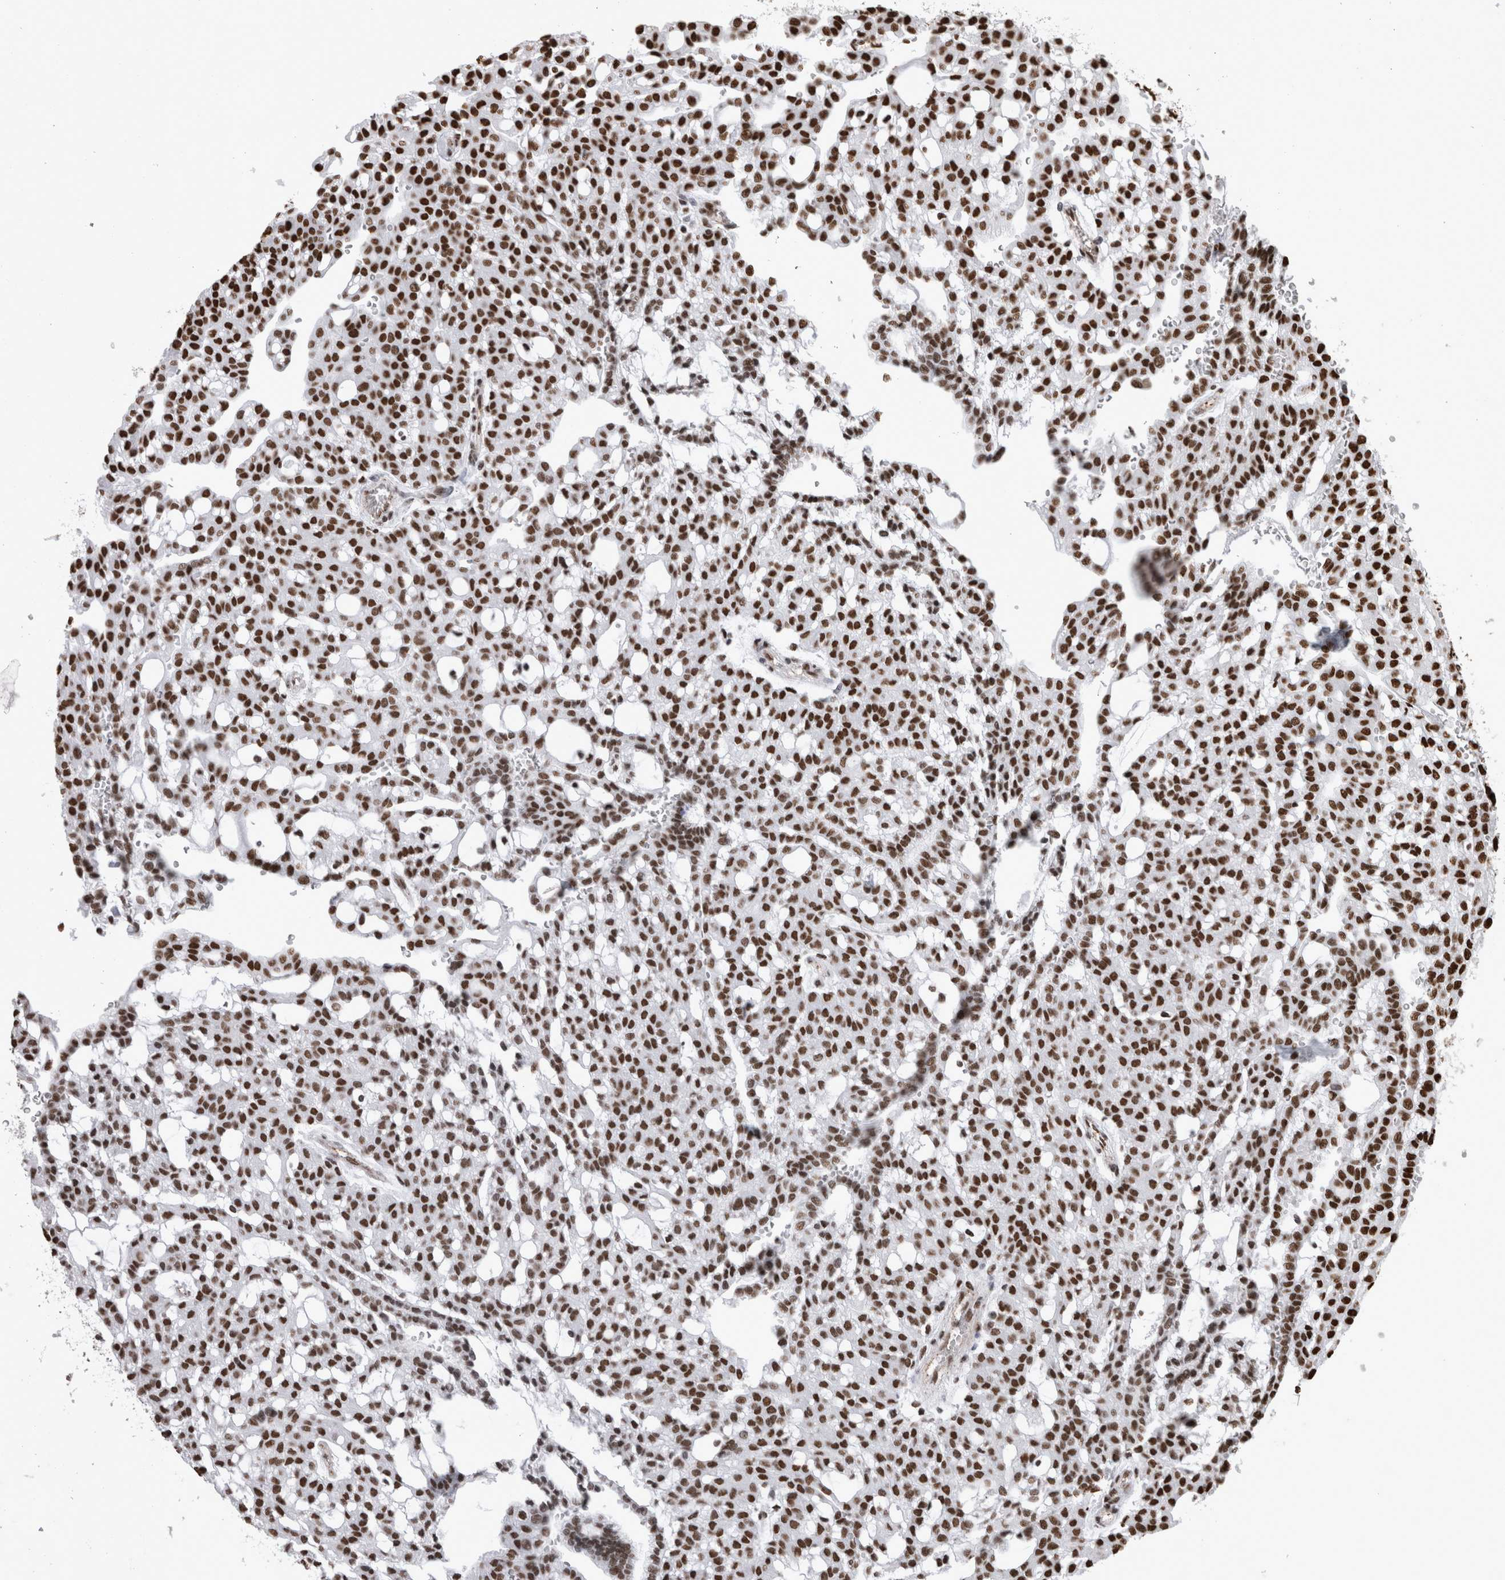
{"staining": {"intensity": "strong", "quantity": ">75%", "location": "nuclear"}, "tissue": "renal cancer", "cell_type": "Tumor cells", "image_type": "cancer", "snomed": [{"axis": "morphology", "description": "Adenocarcinoma, NOS"}, {"axis": "topography", "description": "Kidney"}], "caption": "DAB immunohistochemical staining of human renal cancer shows strong nuclear protein positivity in approximately >75% of tumor cells.", "gene": "HNRNPM", "patient": {"sex": "male", "age": 63}}